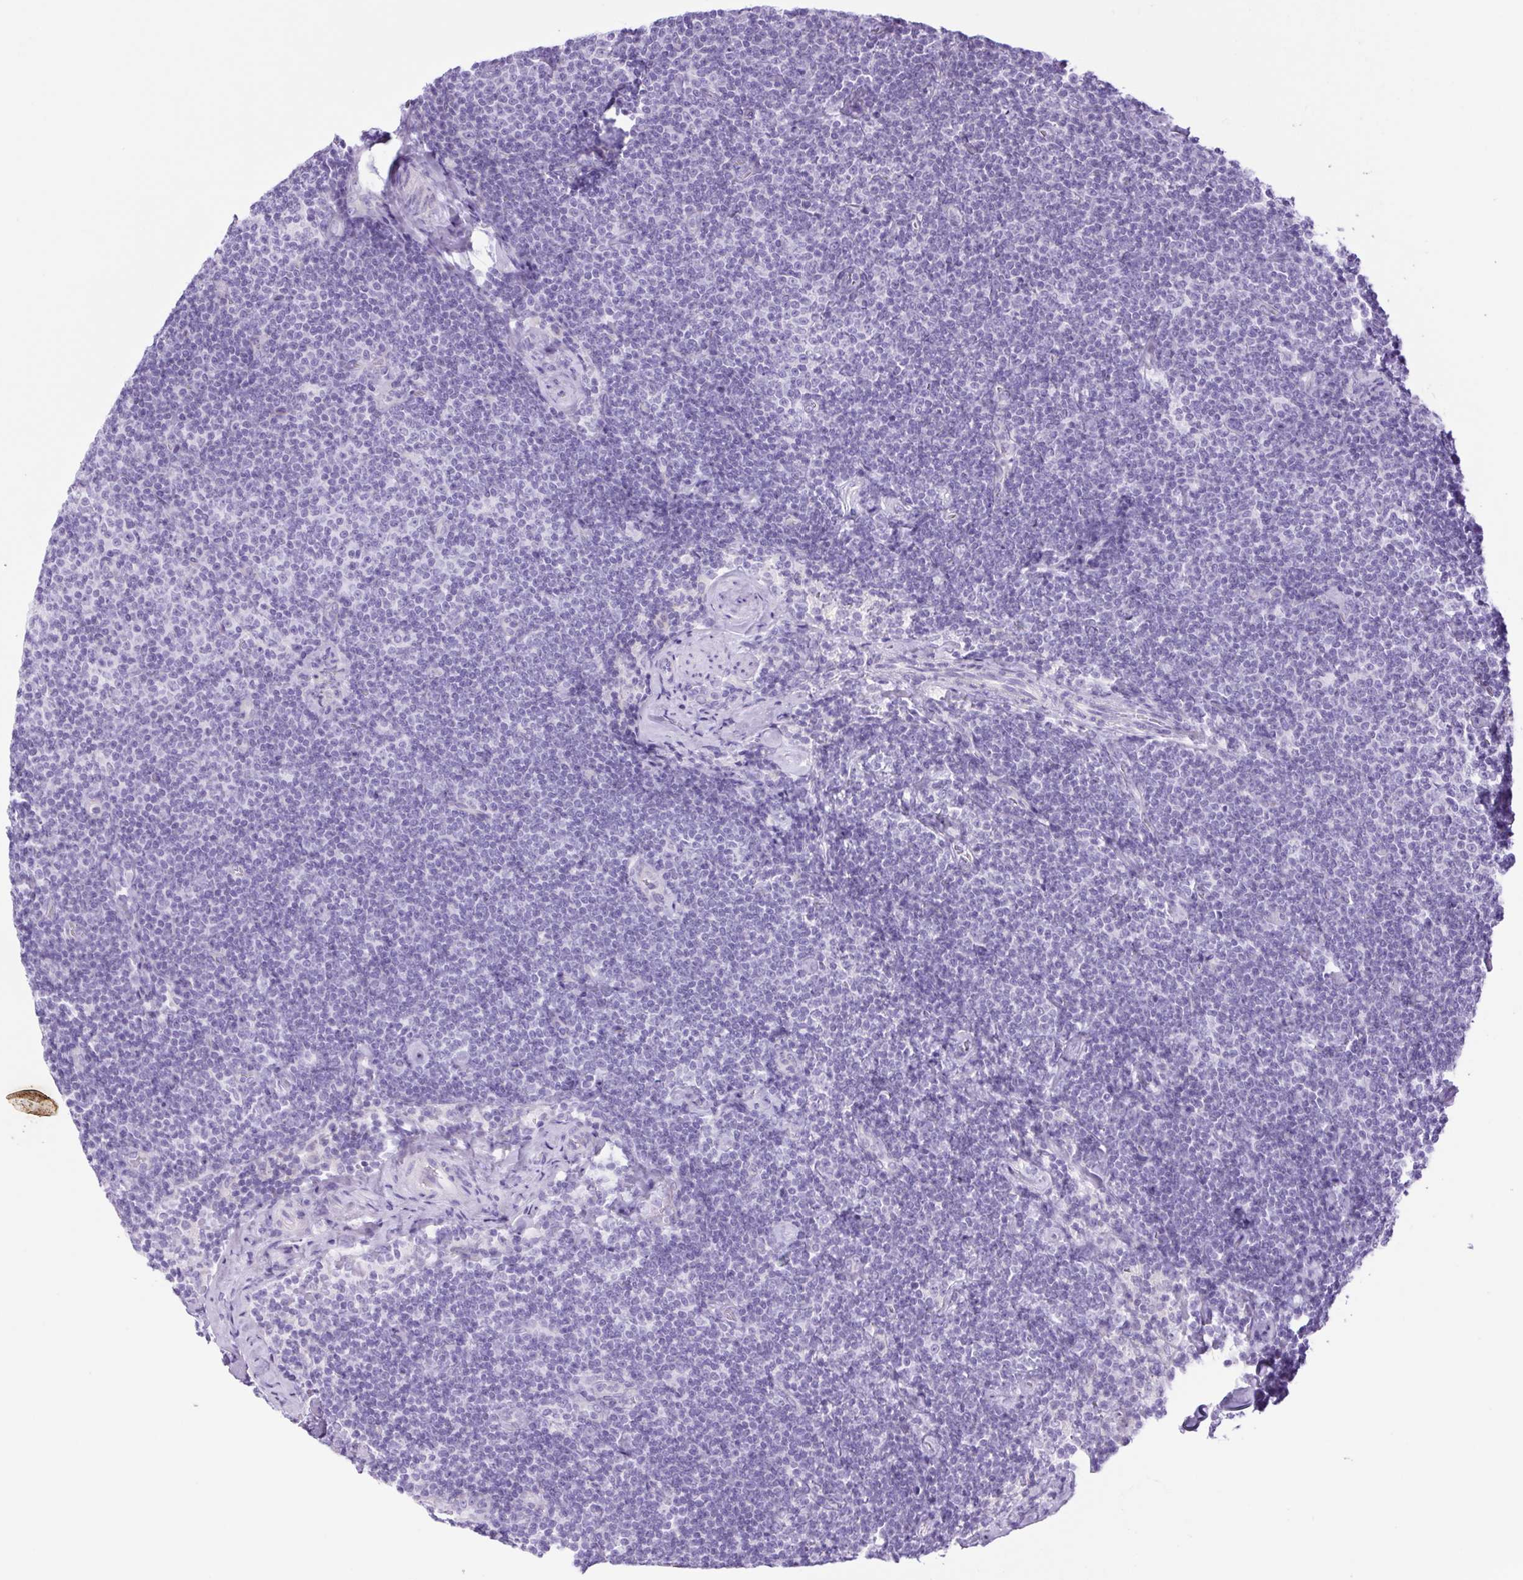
{"staining": {"intensity": "negative", "quantity": "none", "location": "none"}, "tissue": "lymphoma", "cell_type": "Tumor cells", "image_type": "cancer", "snomed": [{"axis": "morphology", "description": "Malignant lymphoma, non-Hodgkin's type, Low grade"}, {"axis": "topography", "description": "Lymph node"}], "caption": "A high-resolution histopathology image shows immunohistochemistry staining of malignant lymphoma, non-Hodgkin's type (low-grade), which displays no significant staining in tumor cells.", "gene": "CDSN", "patient": {"sex": "male", "age": 81}}